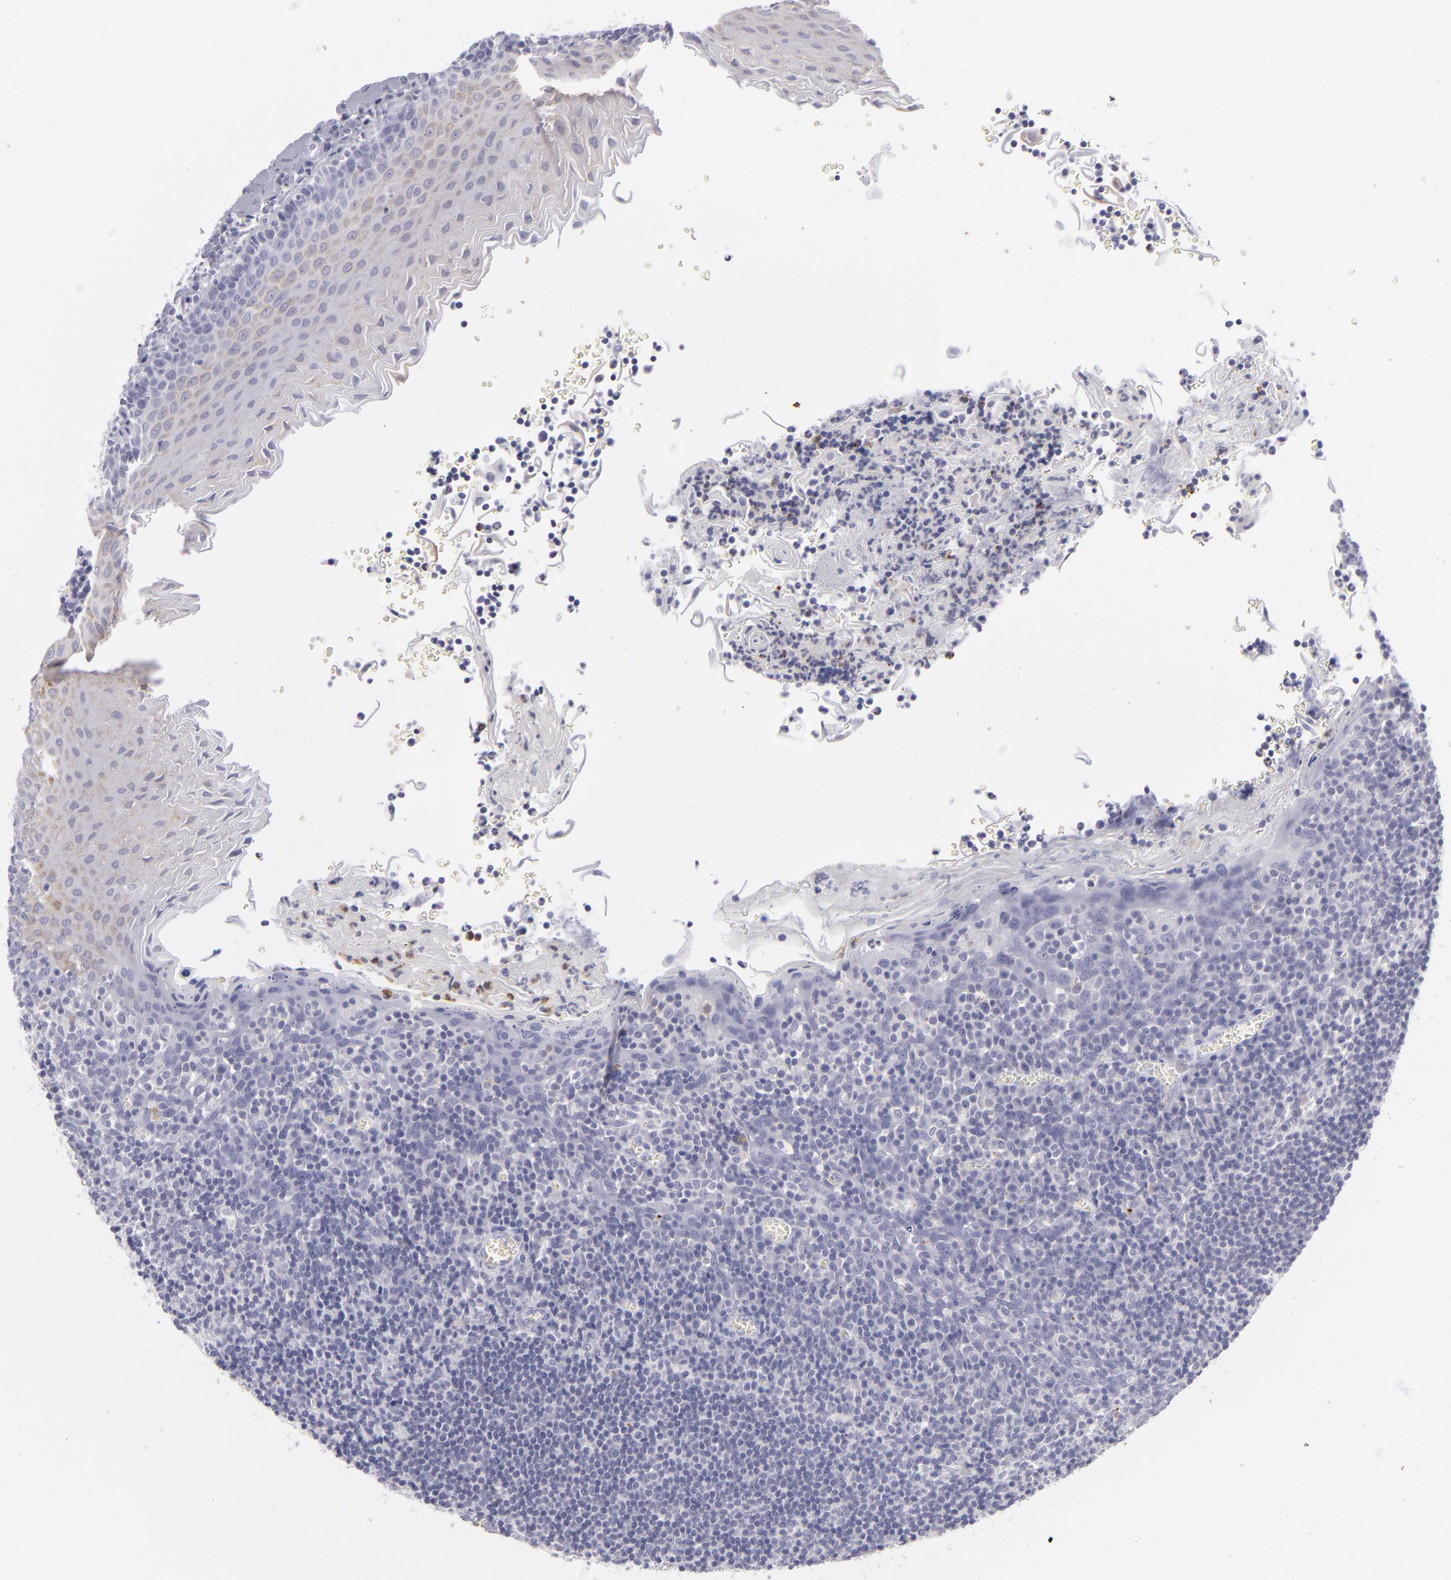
{"staining": {"intensity": "weak", "quantity": "25%-75%", "location": "cytoplasmic/membranous"}, "tissue": "oral mucosa", "cell_type": "Squamous epithelial cells", "image_type": "normal", "snomed": [{"axis": "morphology", "description": "Normal tissue, NOS"}, {"axis": "topography", "description": "Oral tissue"}], "caption": "High-power microscopy captured an immunohistochemistry (IHC) micrograph of benign oral mucosa, revealing weak cytoplasmic/membranous staining in approximately 25%-75% of squamous epithelial cells.", "gene": "TNNC1", "patient": {"sex": "male", "age": 20}}